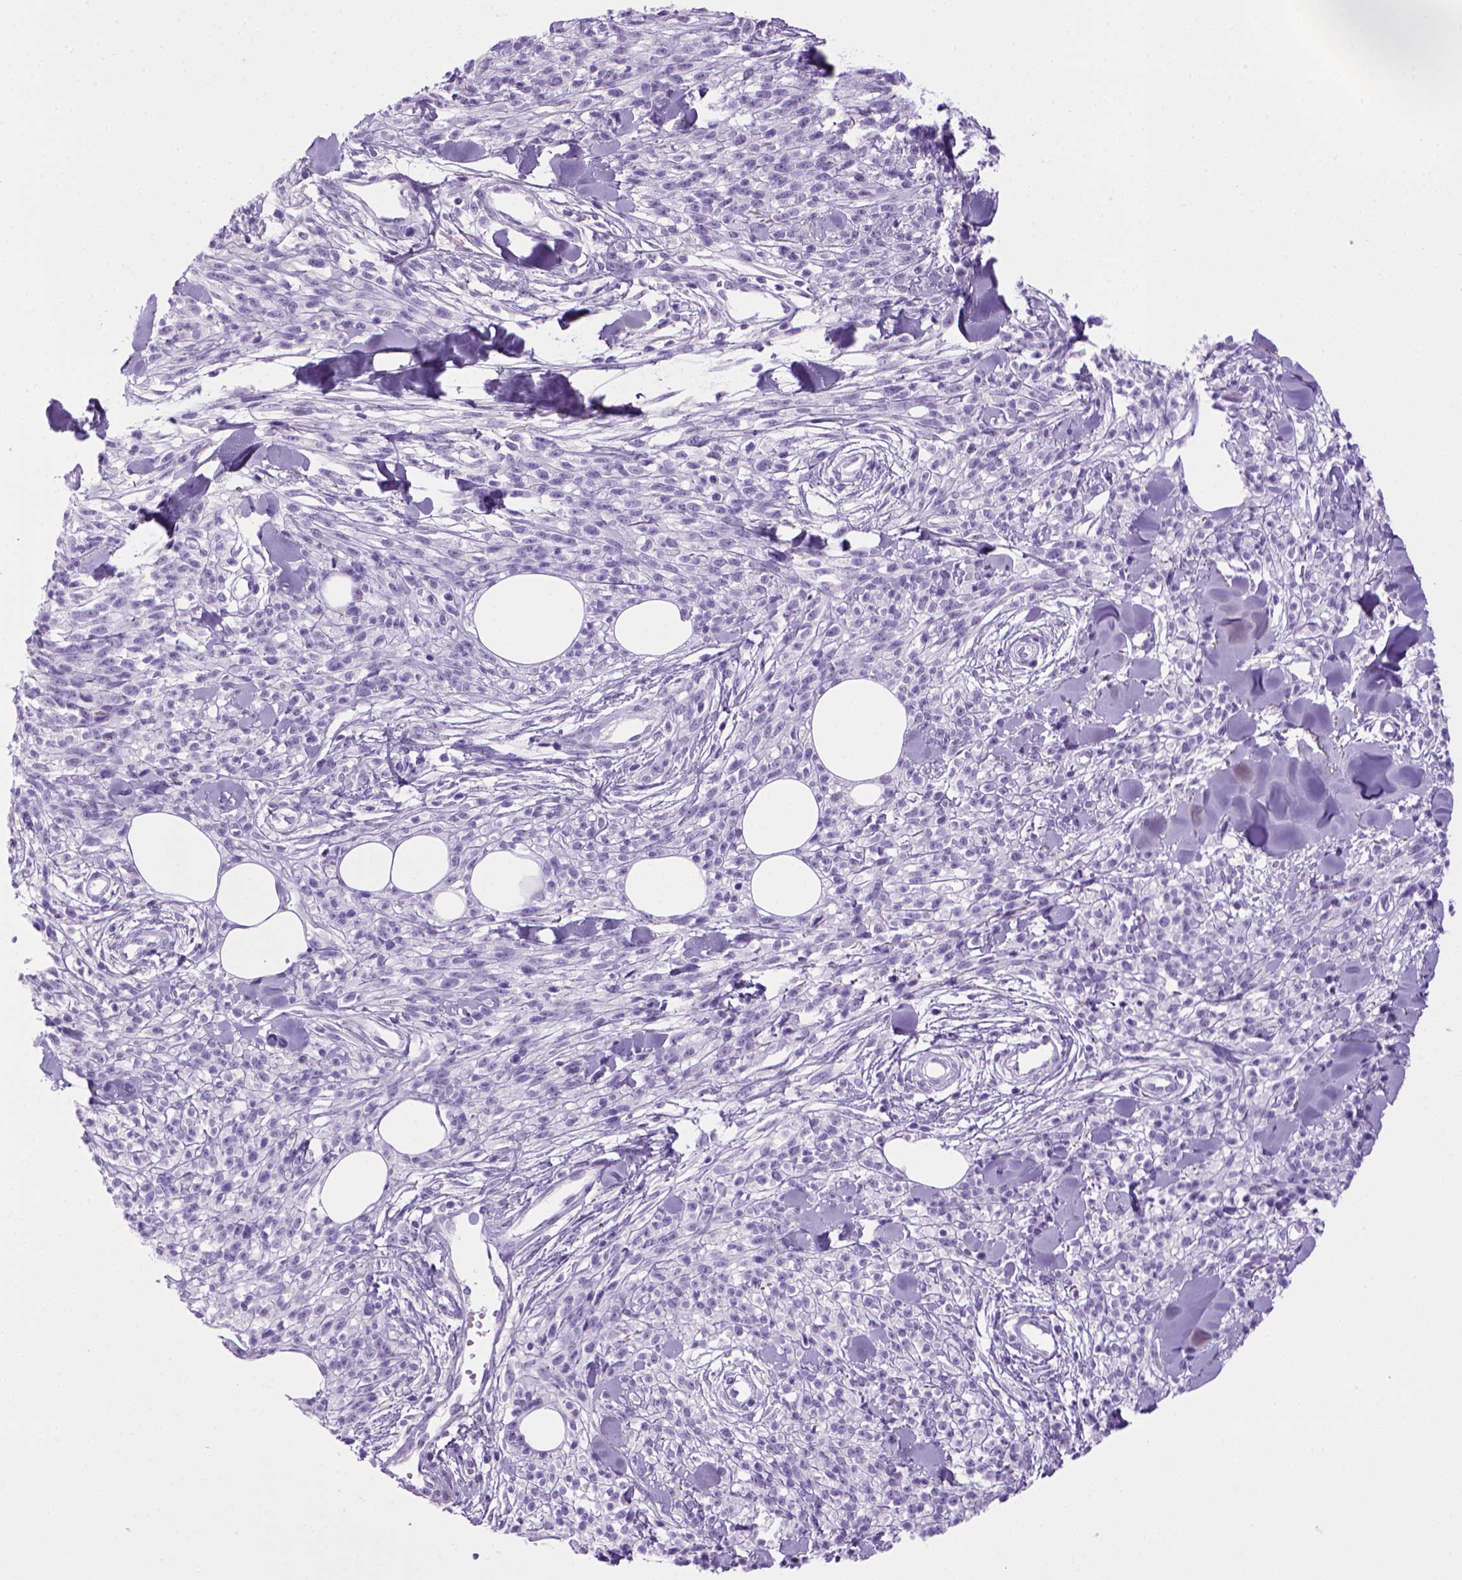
{"staining": {"intensity": "negative", "quantity": "none", "location": "none"}, "tissue": "melanoma", "cell_type": "Tumor cells", "image_type": "cancer", "snomed": [{"axis": "morphology", "description": "Malignant melanoma, NOS"}, {"axis": "topography", "description": "Skin"}, {"axis": "topography", "description": "Skin of trunk"}], "caption": "IHC photomicrograph of neoplastic tissue: melanoma stained with DAB (3,3'-diaminobenzidine) shows no significant protein expression in tumor cells.", "gene": "SGCG", "patient": {"sex": "male", "age": 74}}